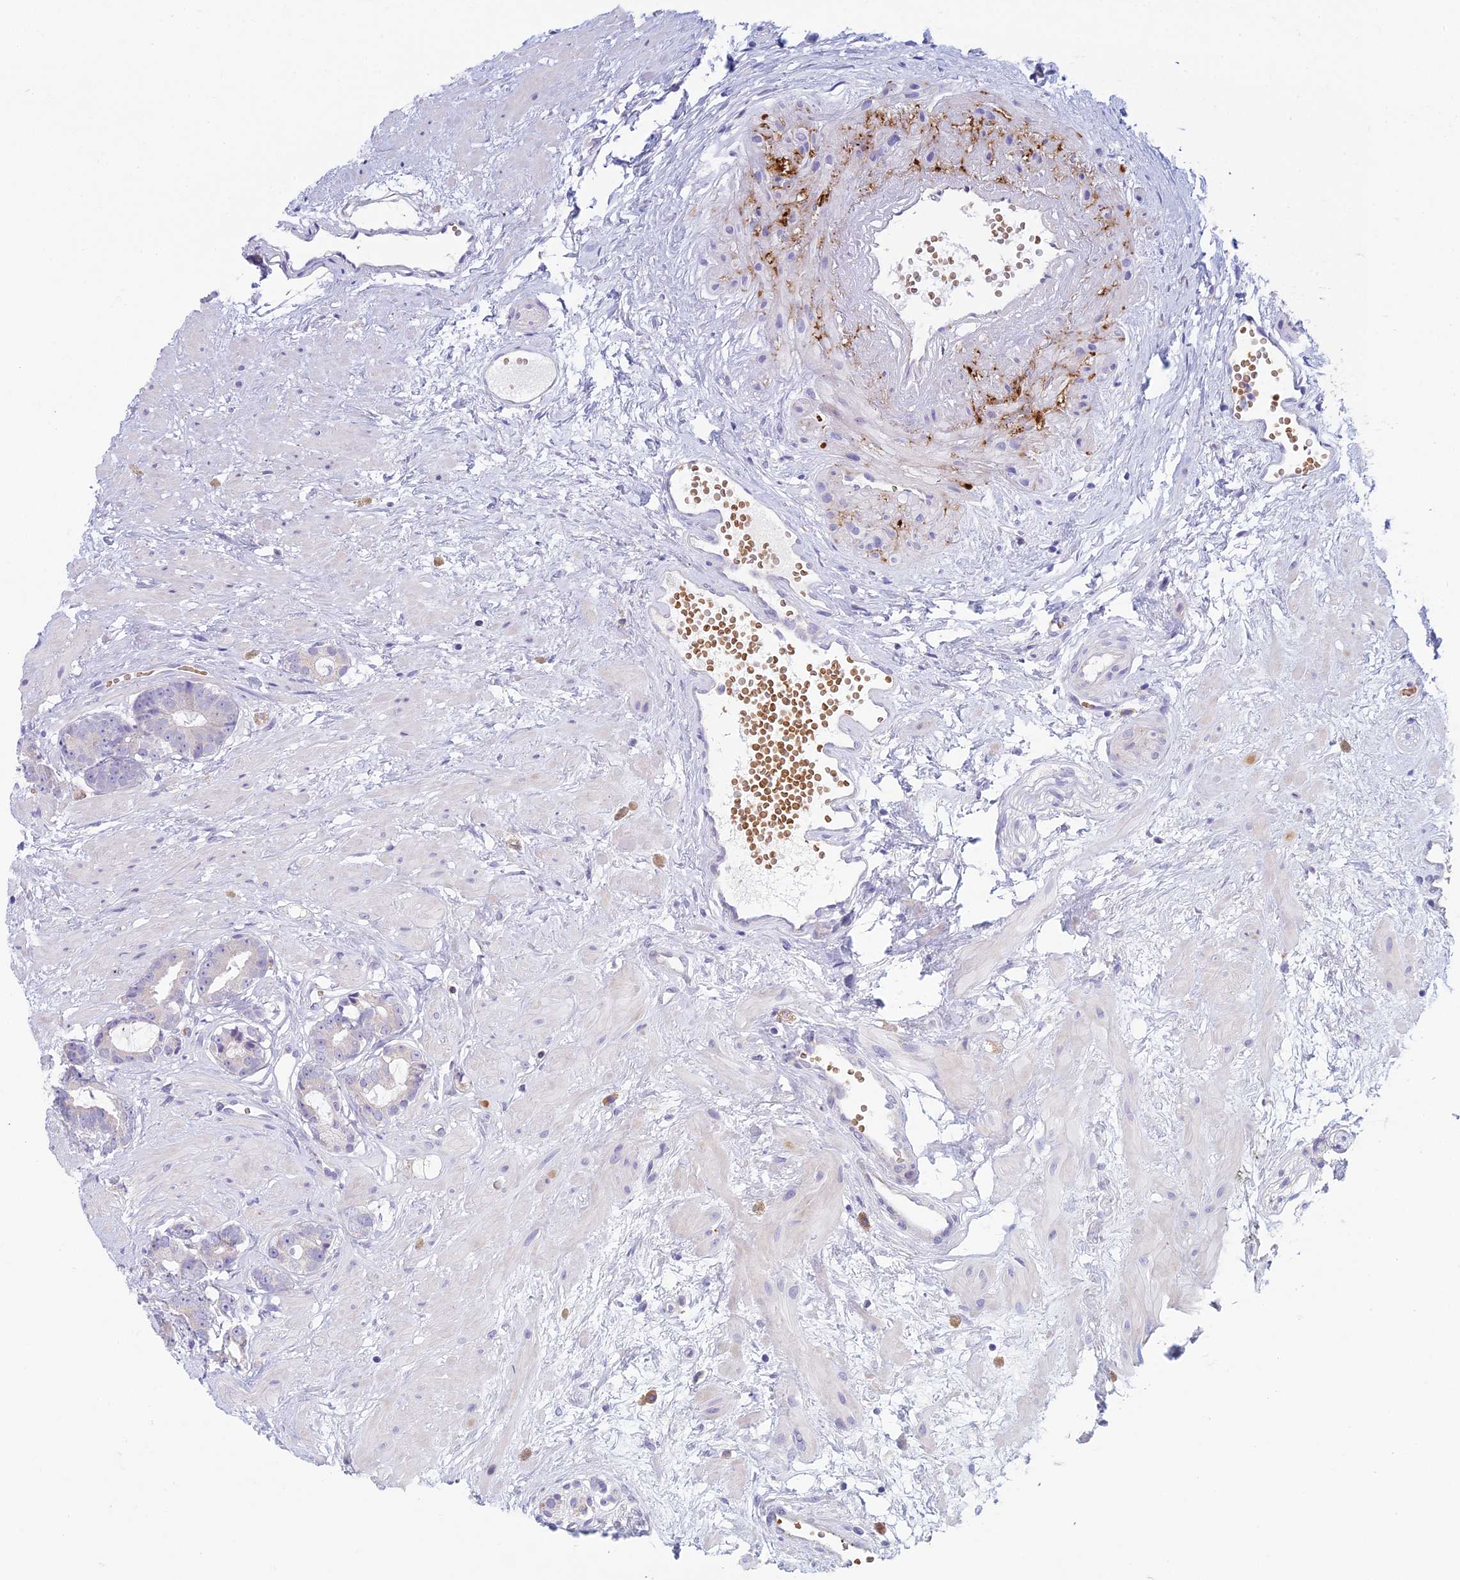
{"staining": {"intensity": "negative", "quantity": "none", "location": "none"}, "tissue": "prostate cancer", "cell_type": "Tumor cells", "image_type": "cancer", "snomed": [{"axis": "morphology", "description": "Adenocarcinoma, Low grade"}, {"axis": "topography", "description": "Prostate"}], "caption": "Tumor cells show no significant expression in prostate cancer (adenocarcinoma (low-grade)). (DAB (3,3'-diaminobenzidine) IHC visualized using brightfield microscopy, high magnification).", "gene": "ZNF564", "patient": {"sex": "male", "age": 64}}